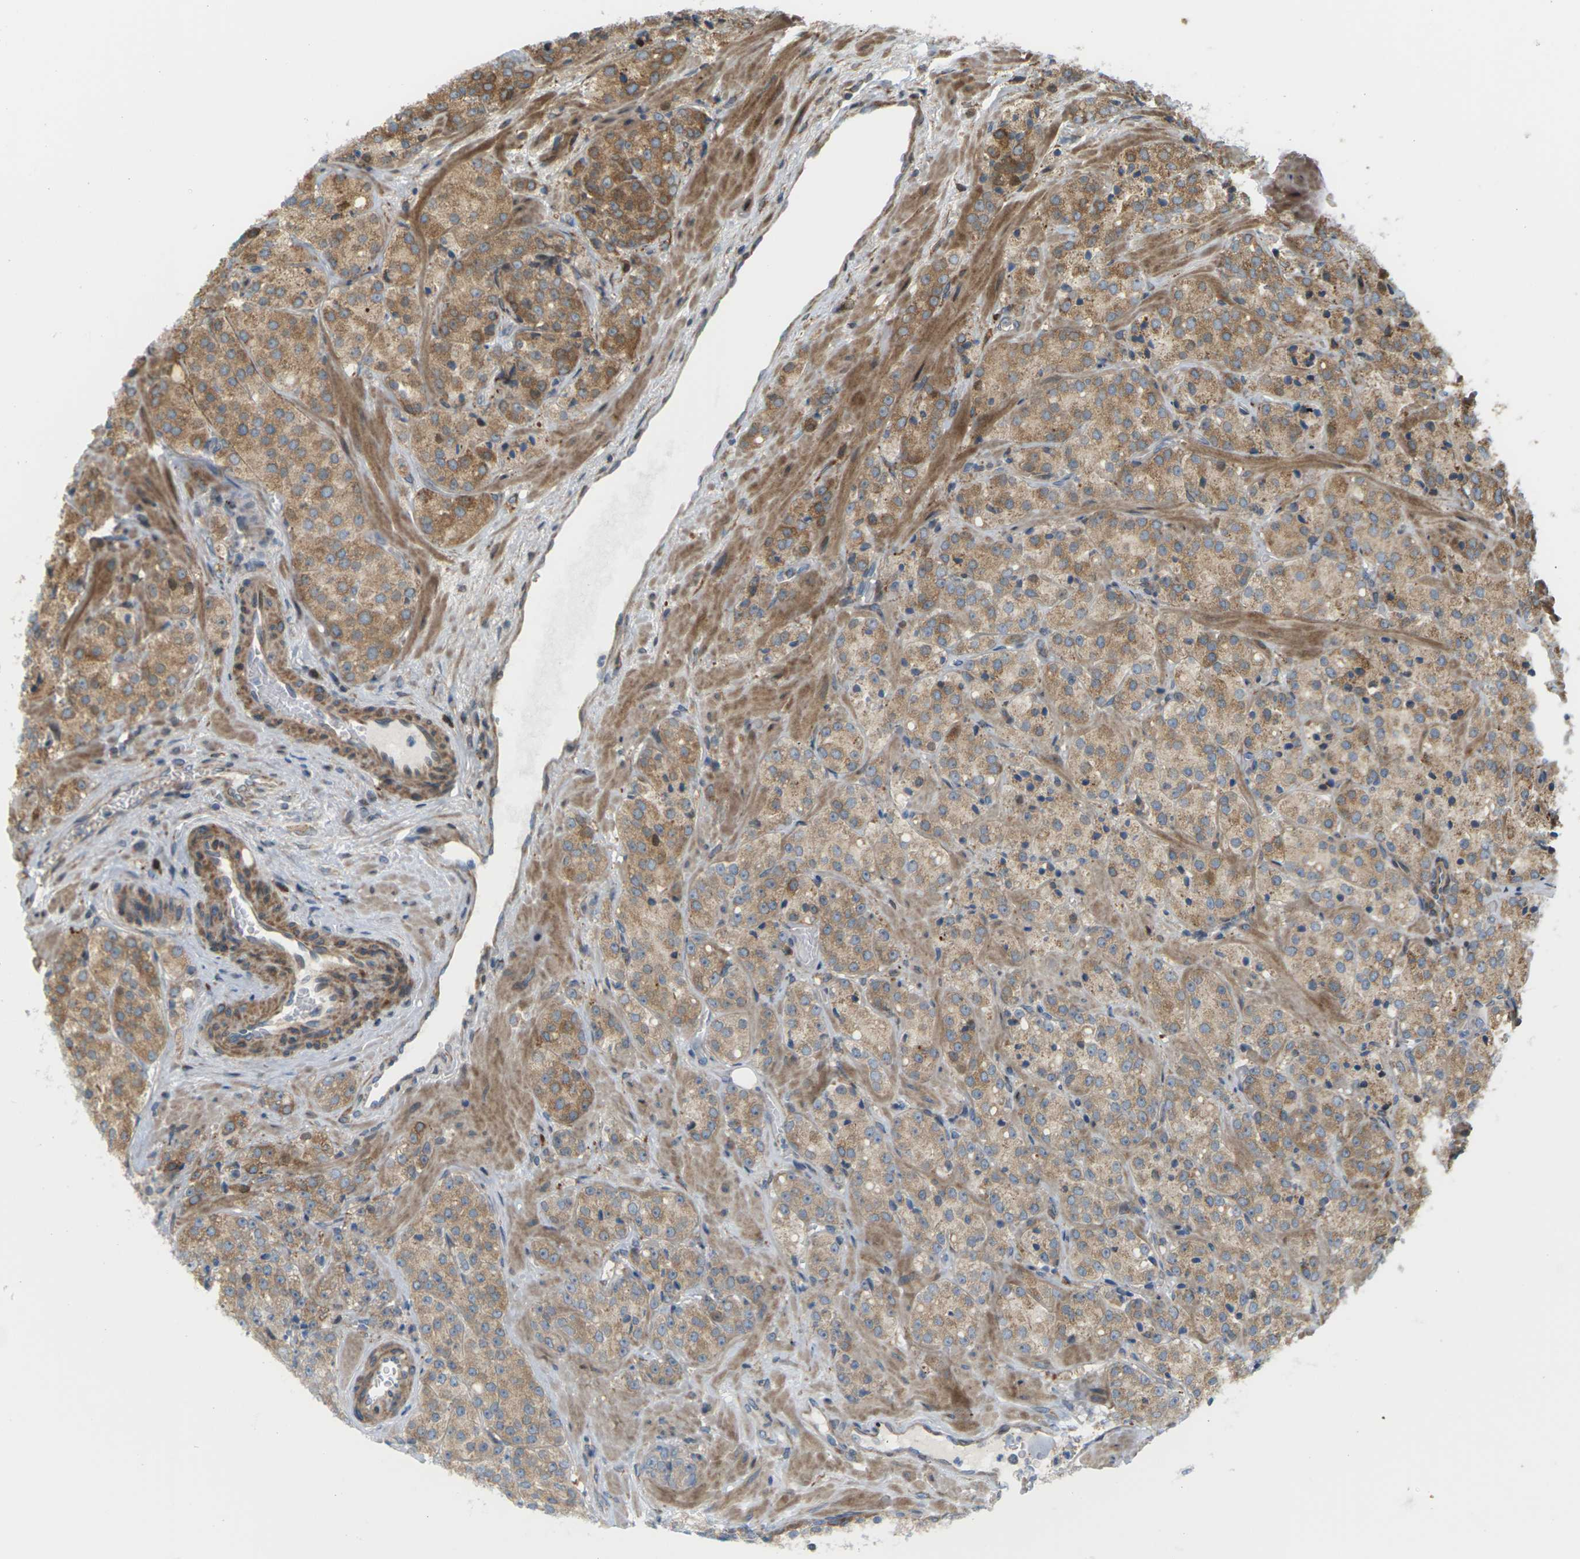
{"staining": {"intensity": "moderate", "quantity": ">75%", "location": "cytoplasmic/membranous"}, "tissue": "prostate cancer", "cell_type": "Tumor cells", "image_type": "cancer", "snomed": [{"axis": "morphology", "description": "Adenocarcinoma, High grade"}, {"axis": "topography", "description": "Prostate"}], "caption": "A micrograph of high-grade adenocarcinoma (prostate) stained for a protein demonstrates moderate cytoplasmic/membranous brown staining in tumor cells. (DAB (3,3'-diaminobenzidine) = brown stain, brightfield microscopy at high magnification).", "gene": "ROBO1", "patient": {"sex": "male", "age": 64}}